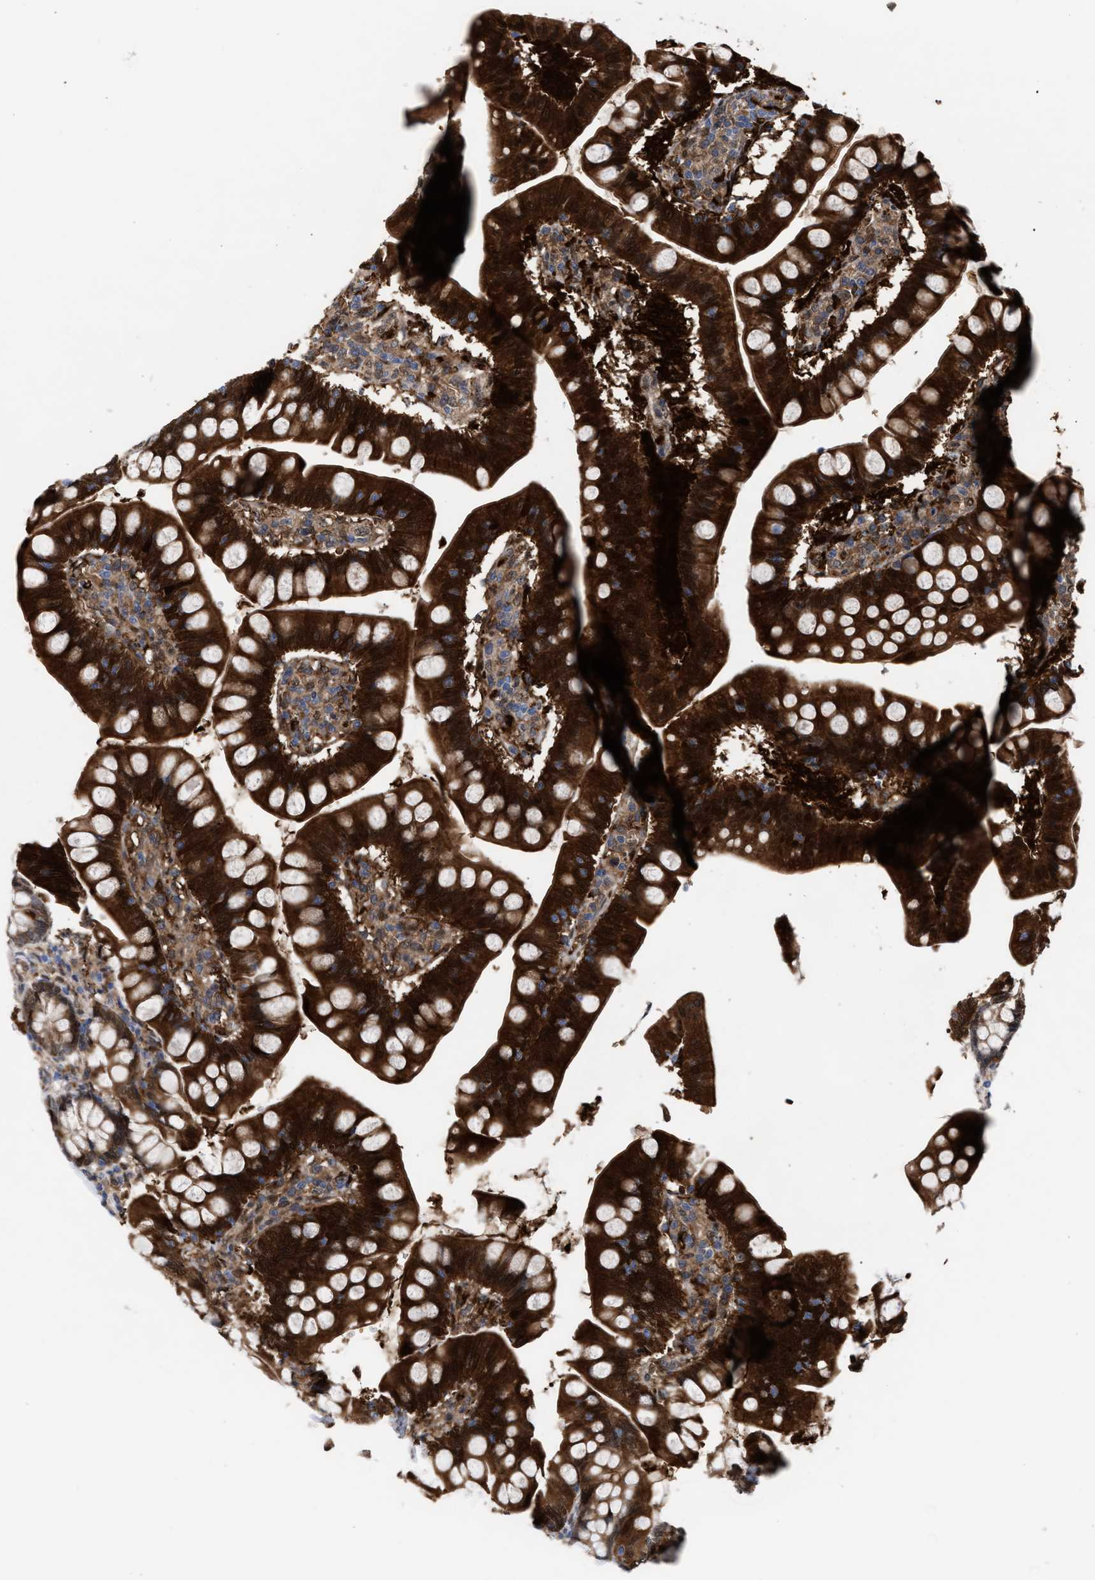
{"staining": {"intensity": "strong", "quantity": ">75%", "location": "cytoplasmic/membranous"}, "tissue": "small intestine", "cell_type": "Glandular cells", "image_type": "normal", "snomed": [{"axis": "morphology", "description": "Normal tissue, NOS"}, {"axis": "topography", "description": "Small intestine"}], "caption": "A histopathology image of human small intestine stained for a protein displays strong cytoplasmic/membranous brown staining in glandular cells. Using DAB (3,3'-diaminobenzidine) (brown) and hematoxylin (blue) stains, captured at high magnification using brightfield microscopy.", "gene": "TP53I3", "patient": {"sex": "male", "age": 7}}